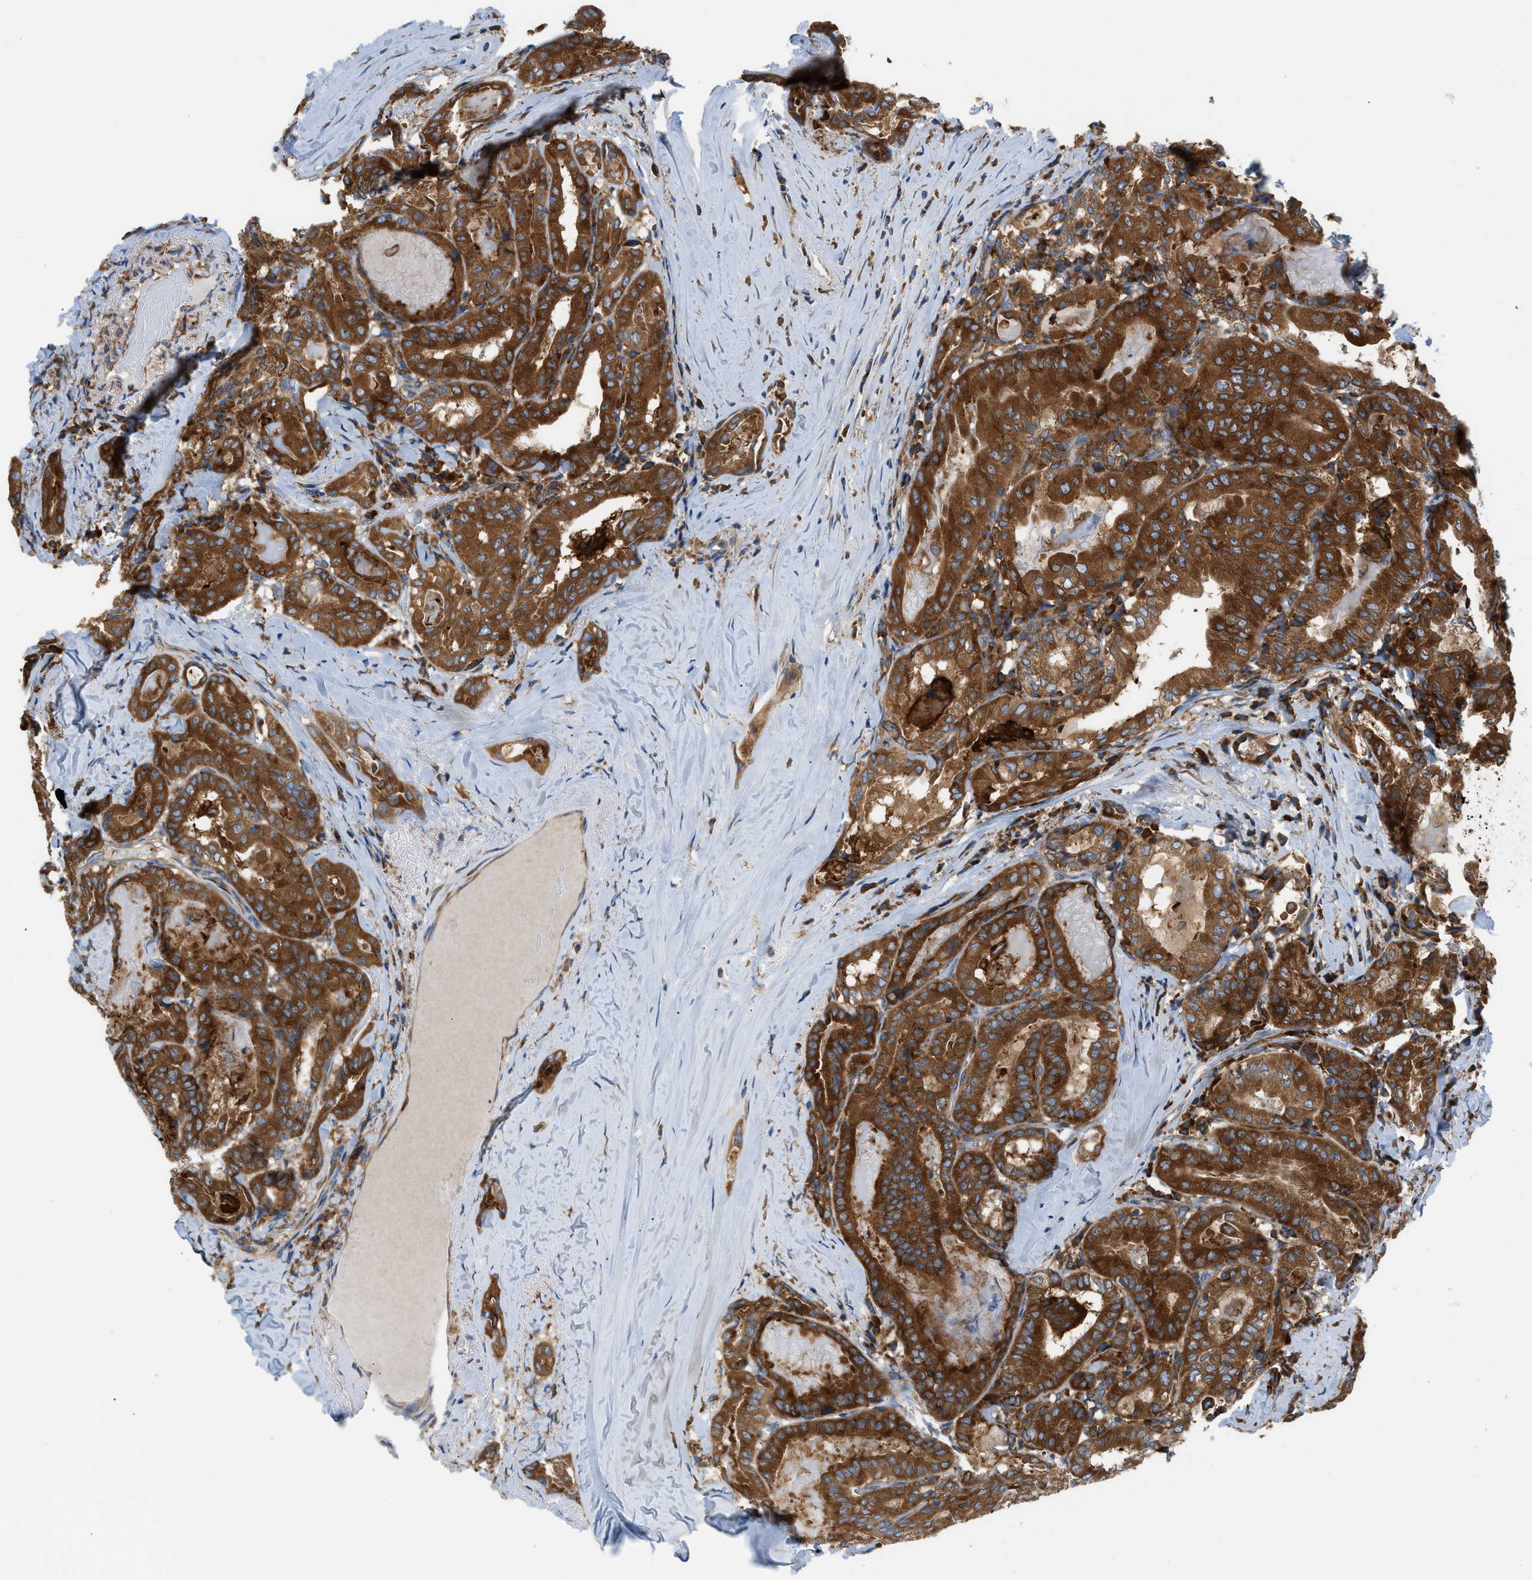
{"staining": {"intensity": "strong", "quantity": ">75%", "location": "cytoplasmic/membranous"}, "tissue": "thyroid cancer", "cell_type": "Tumor cells", "image_type": "cancer", "snomed": [{"axis": "morphology", "description": "Papillary adenocarcinoma, NOS"}, {"axis": "topography", "description": "Thyroid gland"}], "caption": "A brown stain shows strong cytoplasmic/membranous staining of a protein in human papillary adenocarcinoma (thyroid) tumor cells. (DAB IHC with brightfield microscopy, high magnification).", "gene": "GPAT4", "patient": {"sex": "female", "age": 42}}